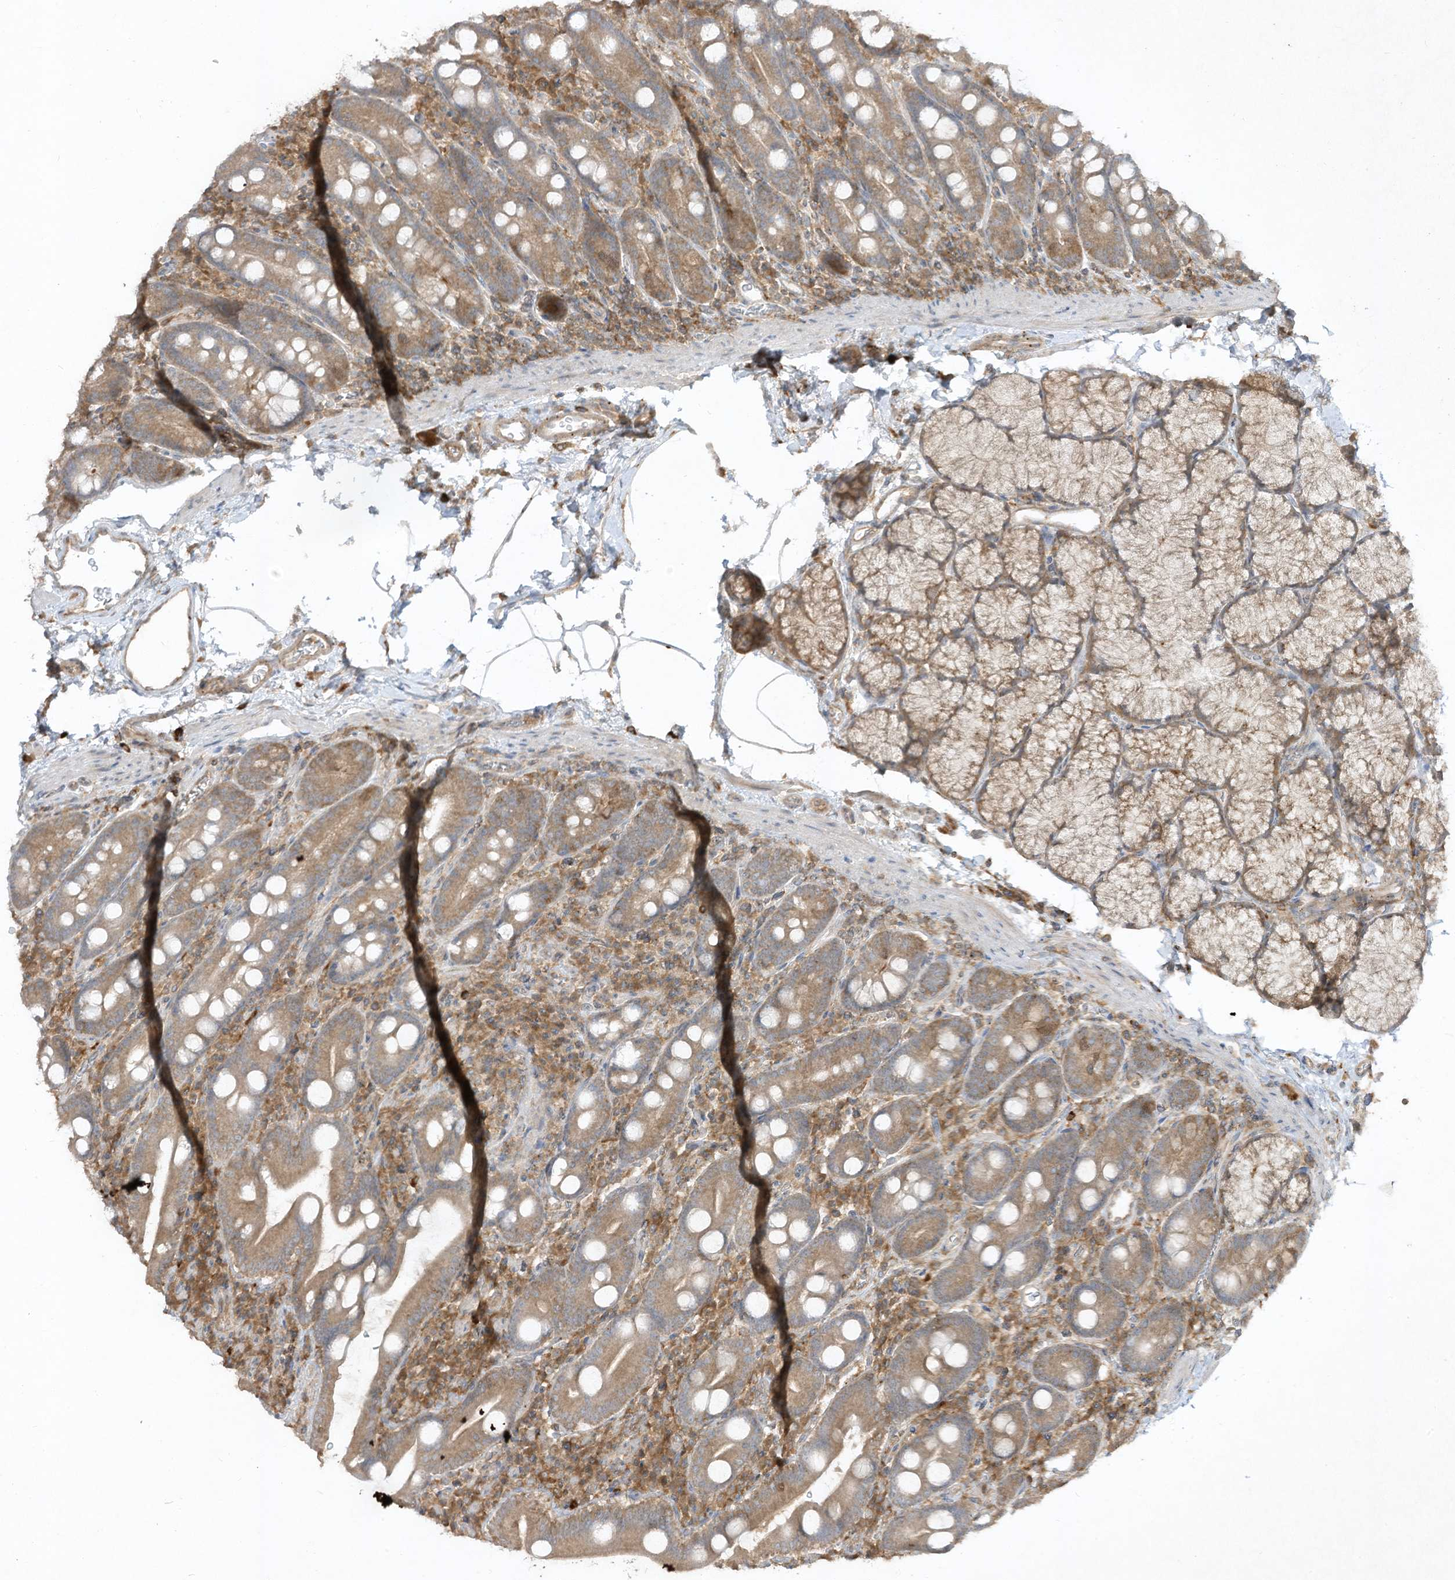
{"staining": {"intensity": "moderate", "quantity": ">75%", "location": "cytoplasmic/membranous"}, "tissue": "duodenum", "cell_type": "Glandular cells", "image_type": "normal", "snomed": [{"axis": "morphology", "description": "Normal tissue, NOS"}, {"axis": "topography", "description": "Duodenum"}], "caption": "This is an image of immunohistochemistry (IHC) staining of benign duodenum, which shows moderate staining in the cytoplasmic/membranous of glandular cells.", "gene": "LDAH", "patient": {"sex": "male", "age": 35}}